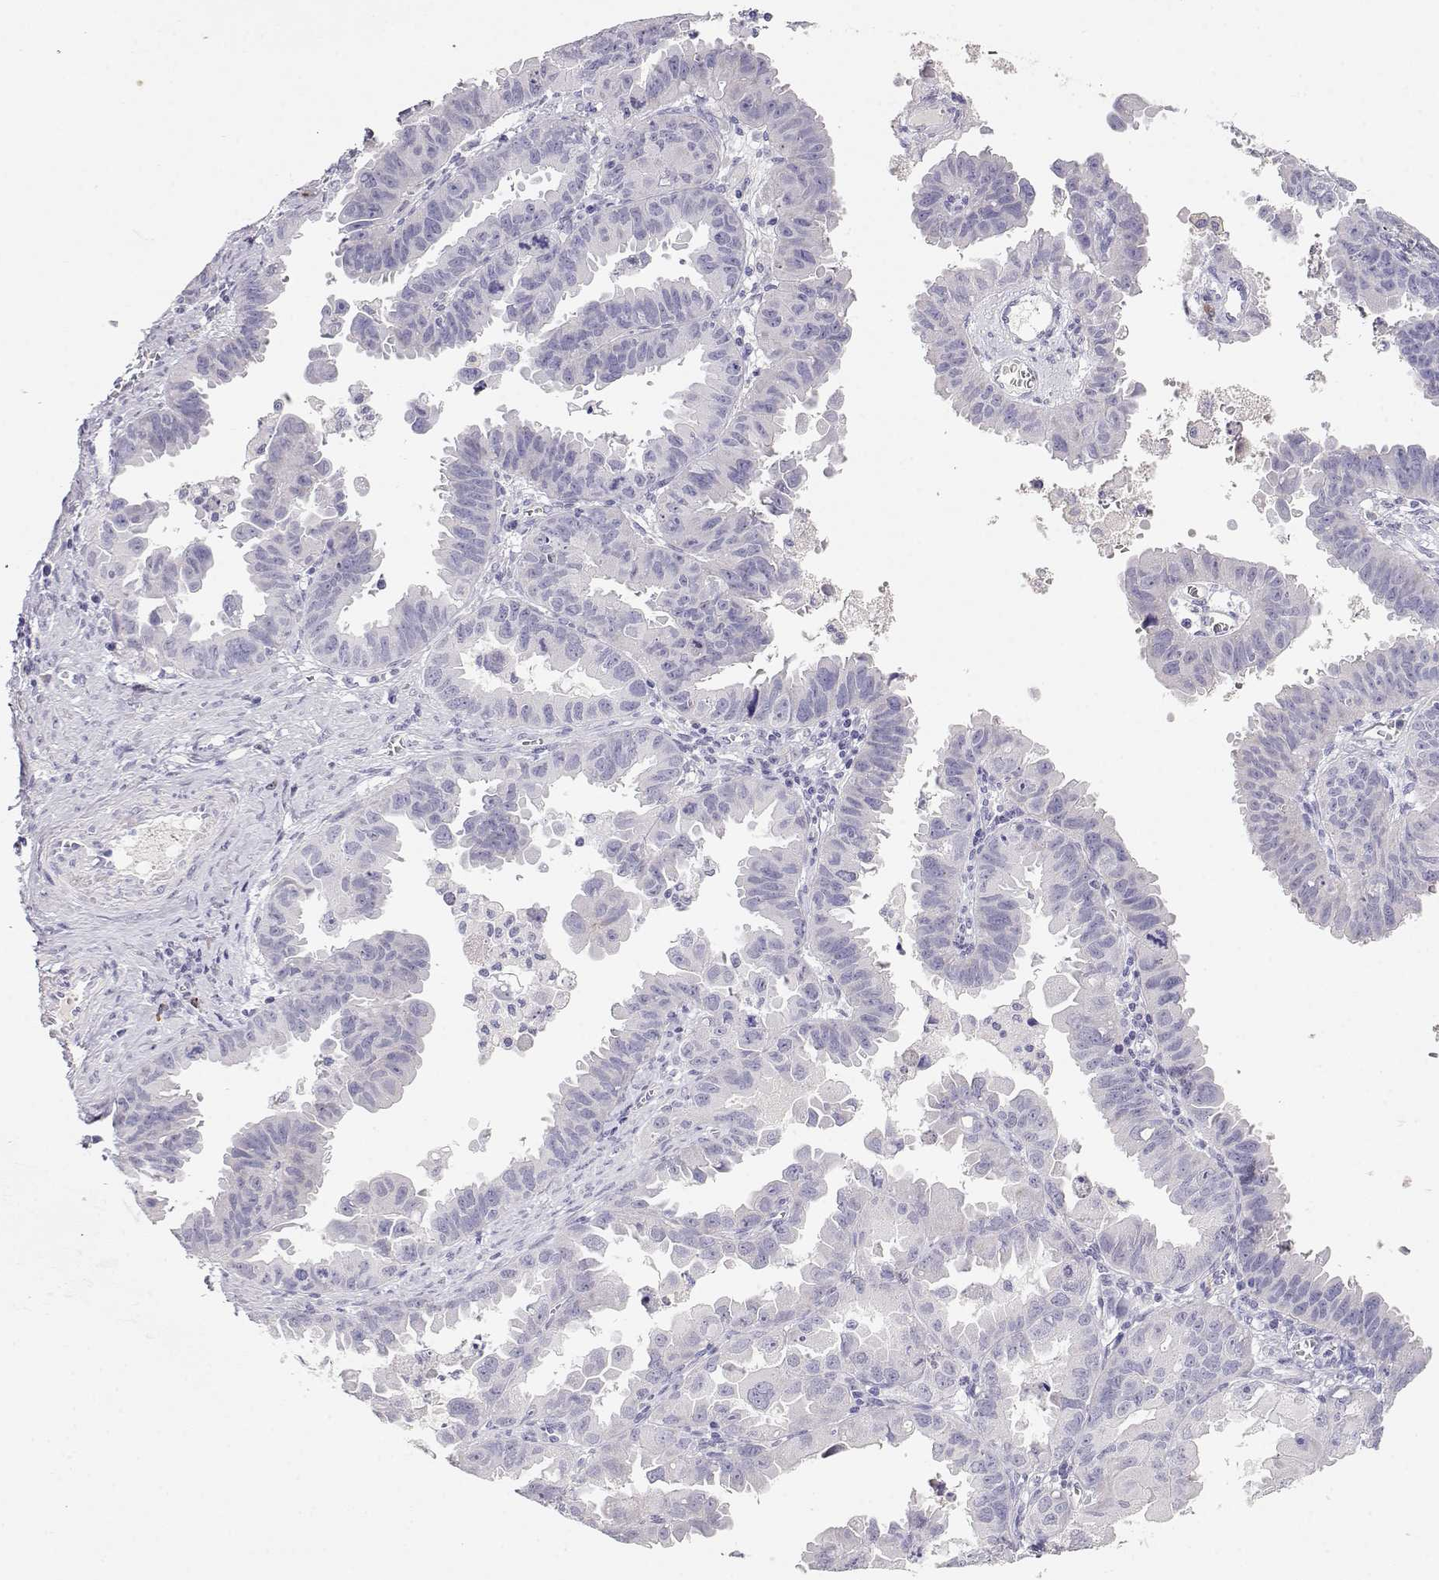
{"staining": {"intensity": "negative", "quantity": "none", "location": "none"}, "tissue": "ovarian cancer", "cell_type": "Tumor cells", "image_type": "cancer", "snomed": [{"axis": "morphology", "description": "Carcinoma, endometroid"}, {"axis": "topography", "description": "Ovary"}], "caption": "Tumor cells show no significant expression in endometroid carcinoma (ovarian).", "gene": "CDHR1", "patient": {"sex": "female", "age": 85}}